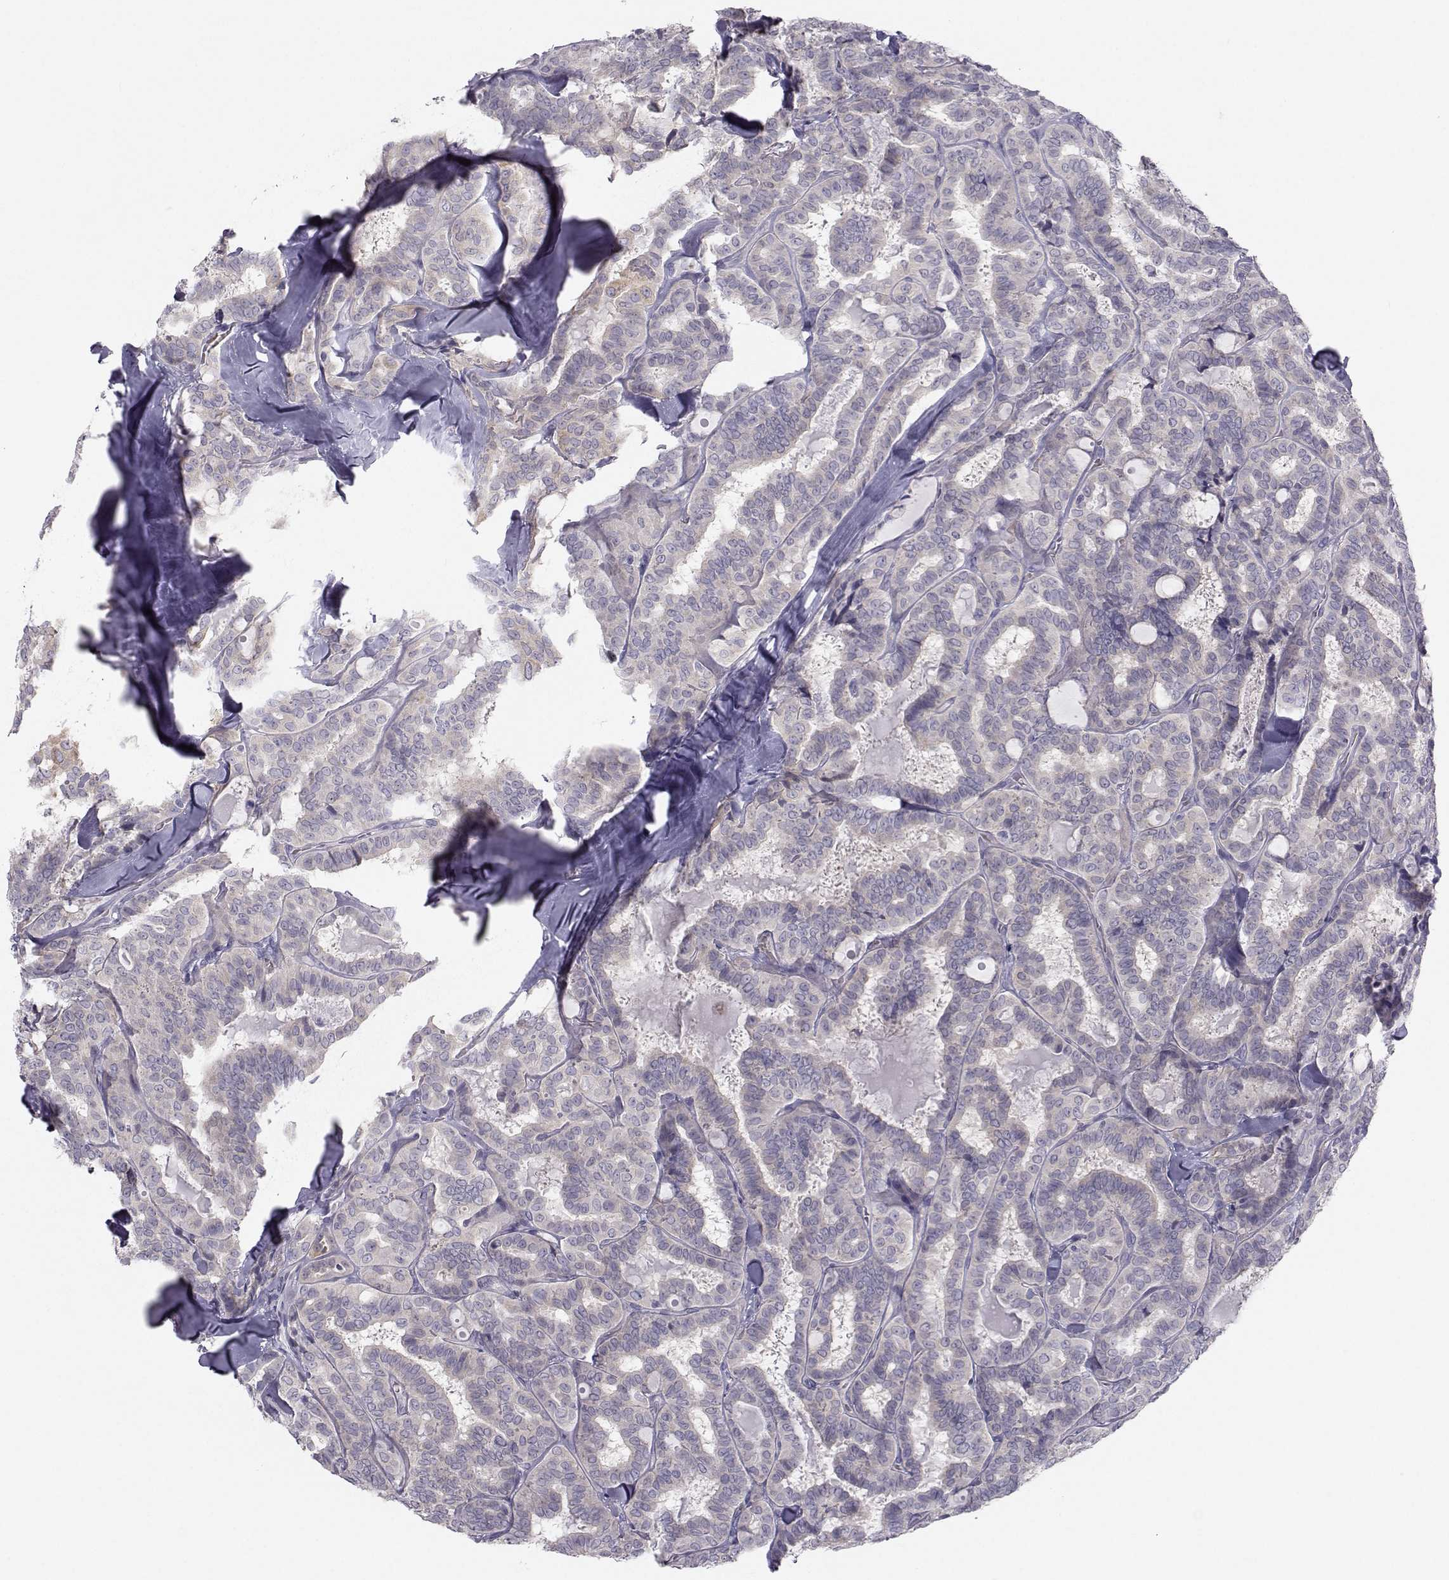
{"staining": {"intensity": "negative", "quantity": "none", "location": "none"}, "tissue": "thyroid cancer", "cell_type": "Tumor cells", "image_type": "cancer", "snomed": [{"axis": "morphology", "description": "Papillary adenocarcinoma, NOS"}, {"axis": "topography", "description": "Thyroid gland"}], "caption": "This is a image of immunohistochemistry staining of papillary adenocarcinoma (thyroid), which shows no positivity in tumor cells.", "gene": "GARIN3", "patient": {"sex": "female", "age": 39}}